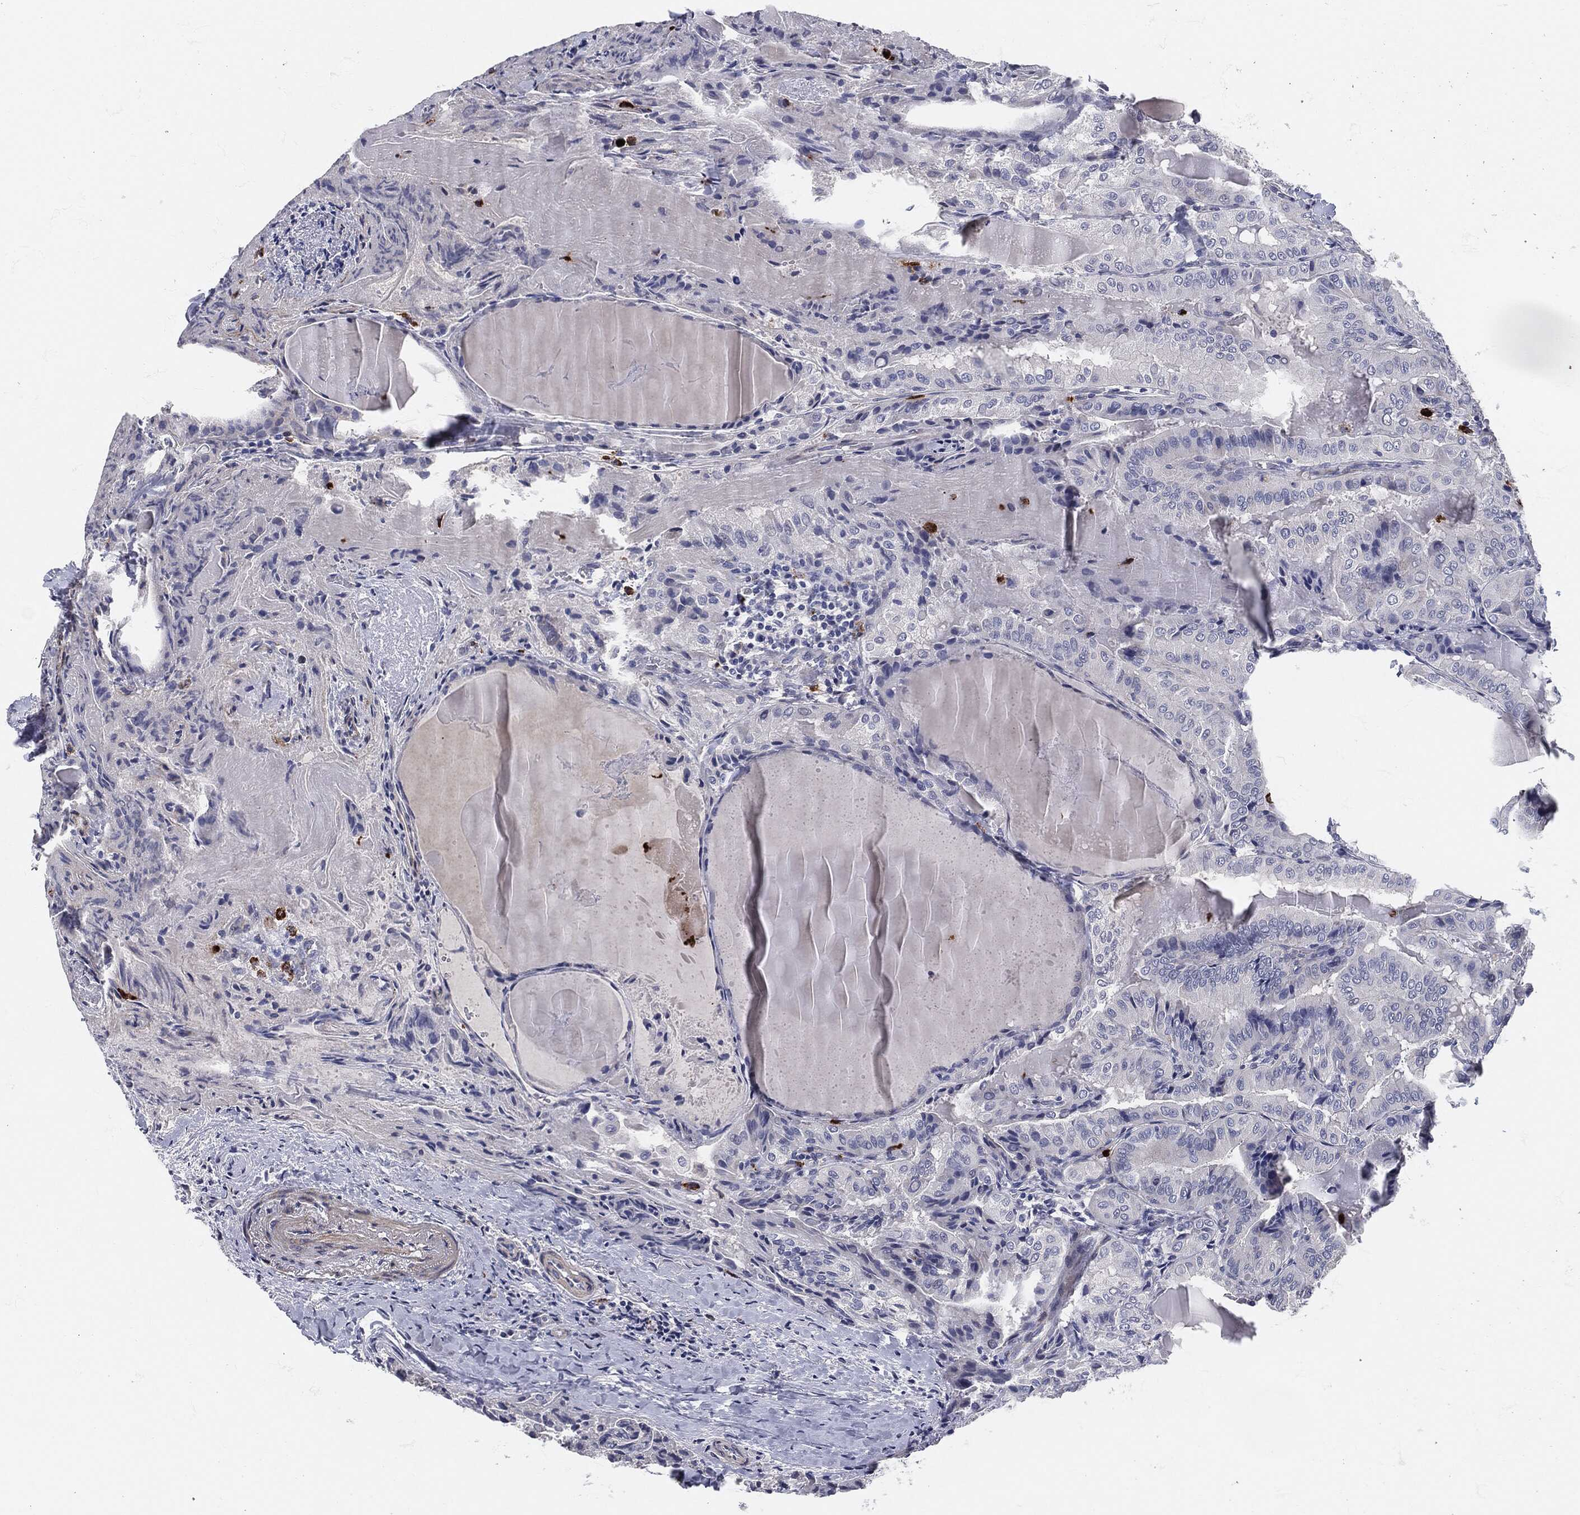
{"staining": {"intensity": "negative", "quantity": "none", "location": "none"}, "tissue": "thyroid cancer", "cell_type": "Tumor cells", "image_type": "cancer", "snomed": [{"axis": "morphology", "description": "Papillary adenocarcinoma, NOS"}, {"axis": "topography", "description": "Thyroid gland"}], "caption": "Immunohistochemical staining of thyroid cancer (papillary adenocarcinoma) demonstrates no significant positivity in tumor cells. (Brightfield microscopy of DAB (3,3'-diaminobenzidine) immunohistochemistry at high magnification).", "gene": "MPO", "patient": {"sex": "female", "age": 68}}